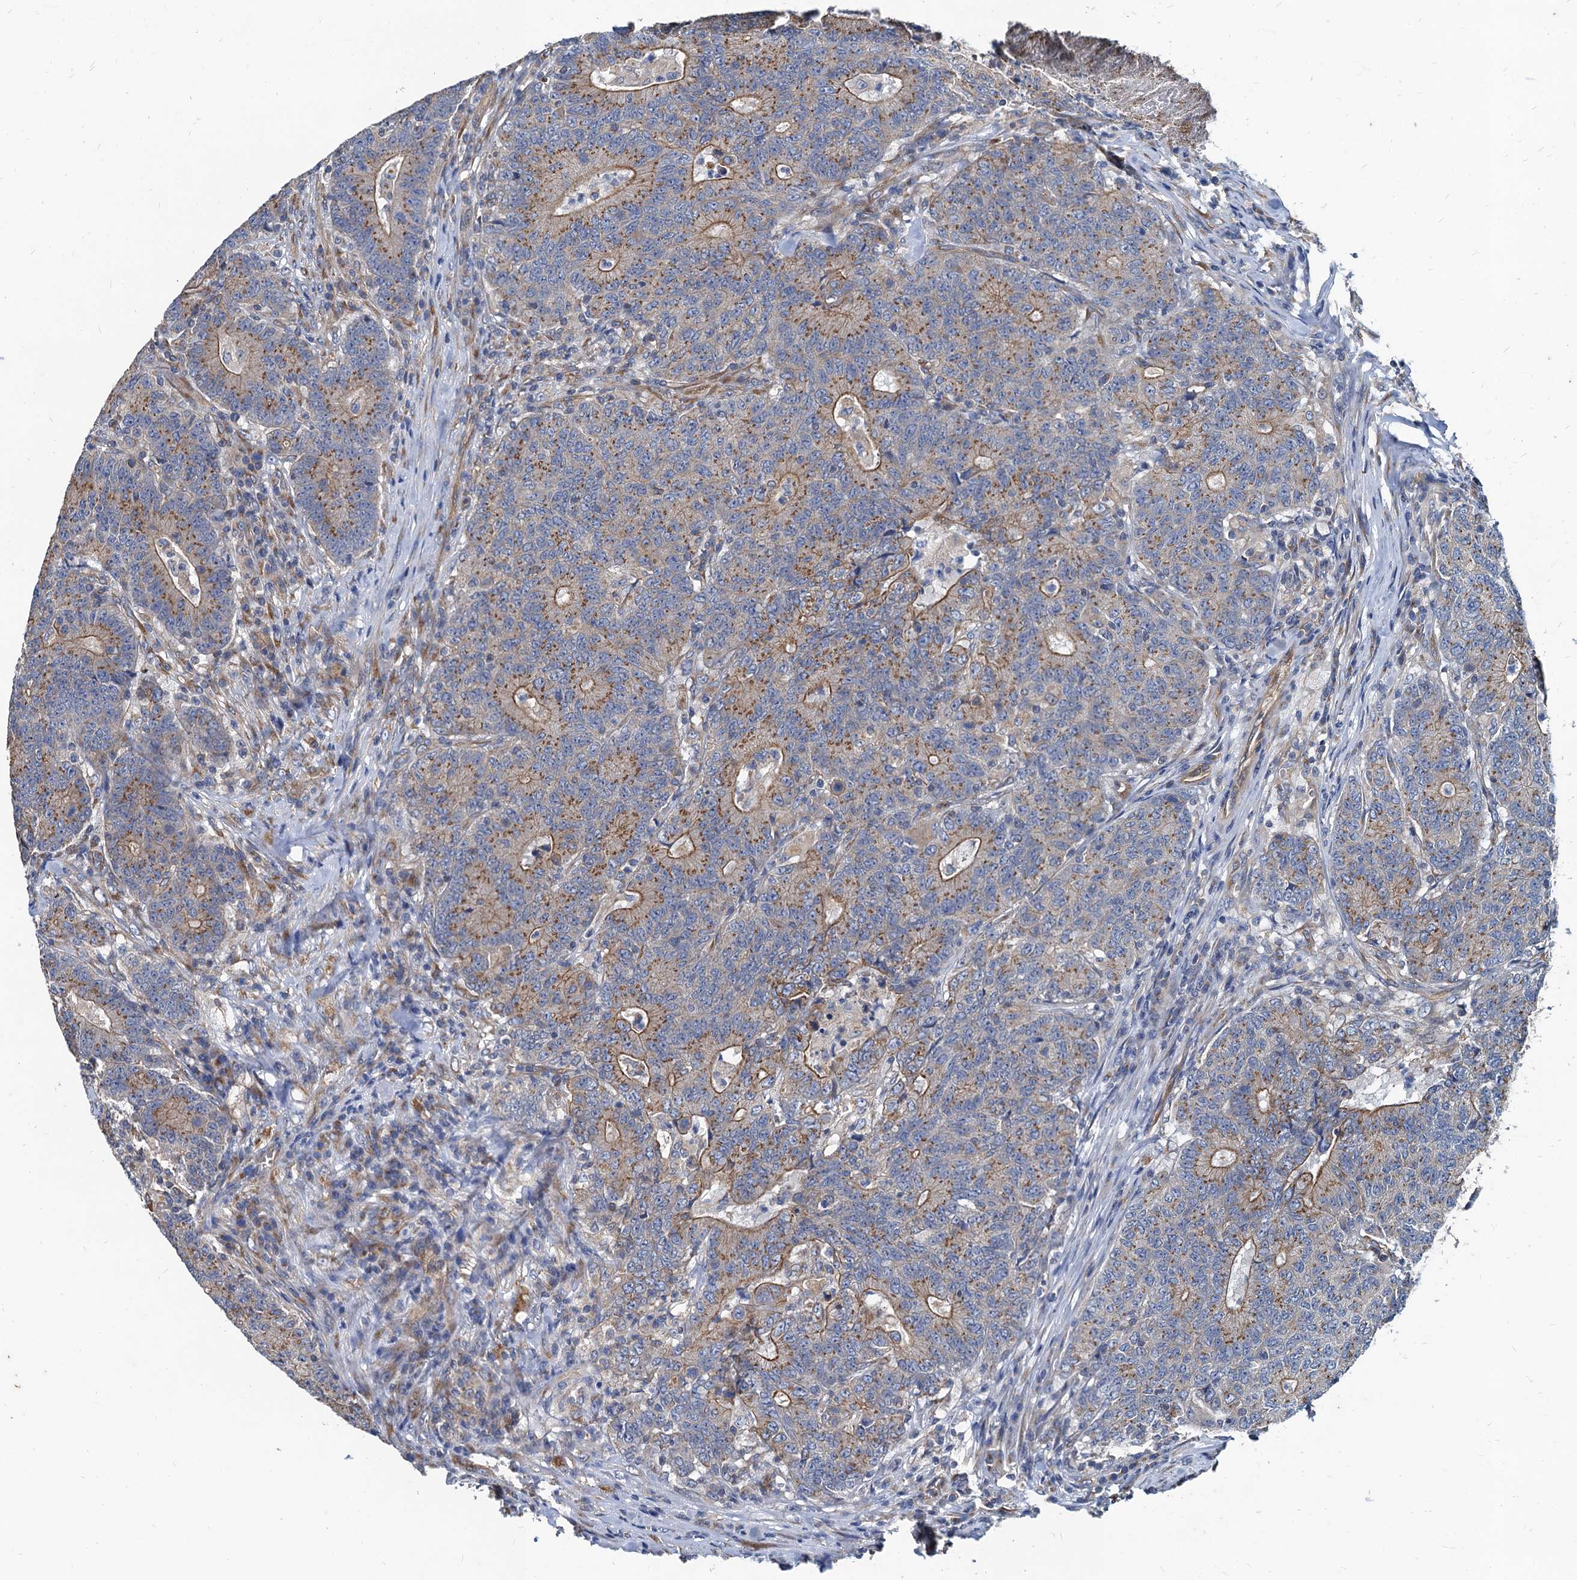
{"staining": {"intensity": "moderate", "quantity": ">75%", "location": "cytoplasmic/membranous"}, "tissue": "colorectal cancer", "cell_type": "Tumor cells", "image_type": "cancer", "snomed": [{"axis": "morphology", "description": "Adenocarcinoma, NOS"}, {"axis": "topography", "description": "Colon"}], "caption": "Immunohistochemical staining of human adenocarcinoma (colorectal) displays medium levels of moderate cytoplasmic/membranous protein staining in about >75% of tumor cells.", "gene": "NGRN", "patient": {"sex": "female", "age": 75}}